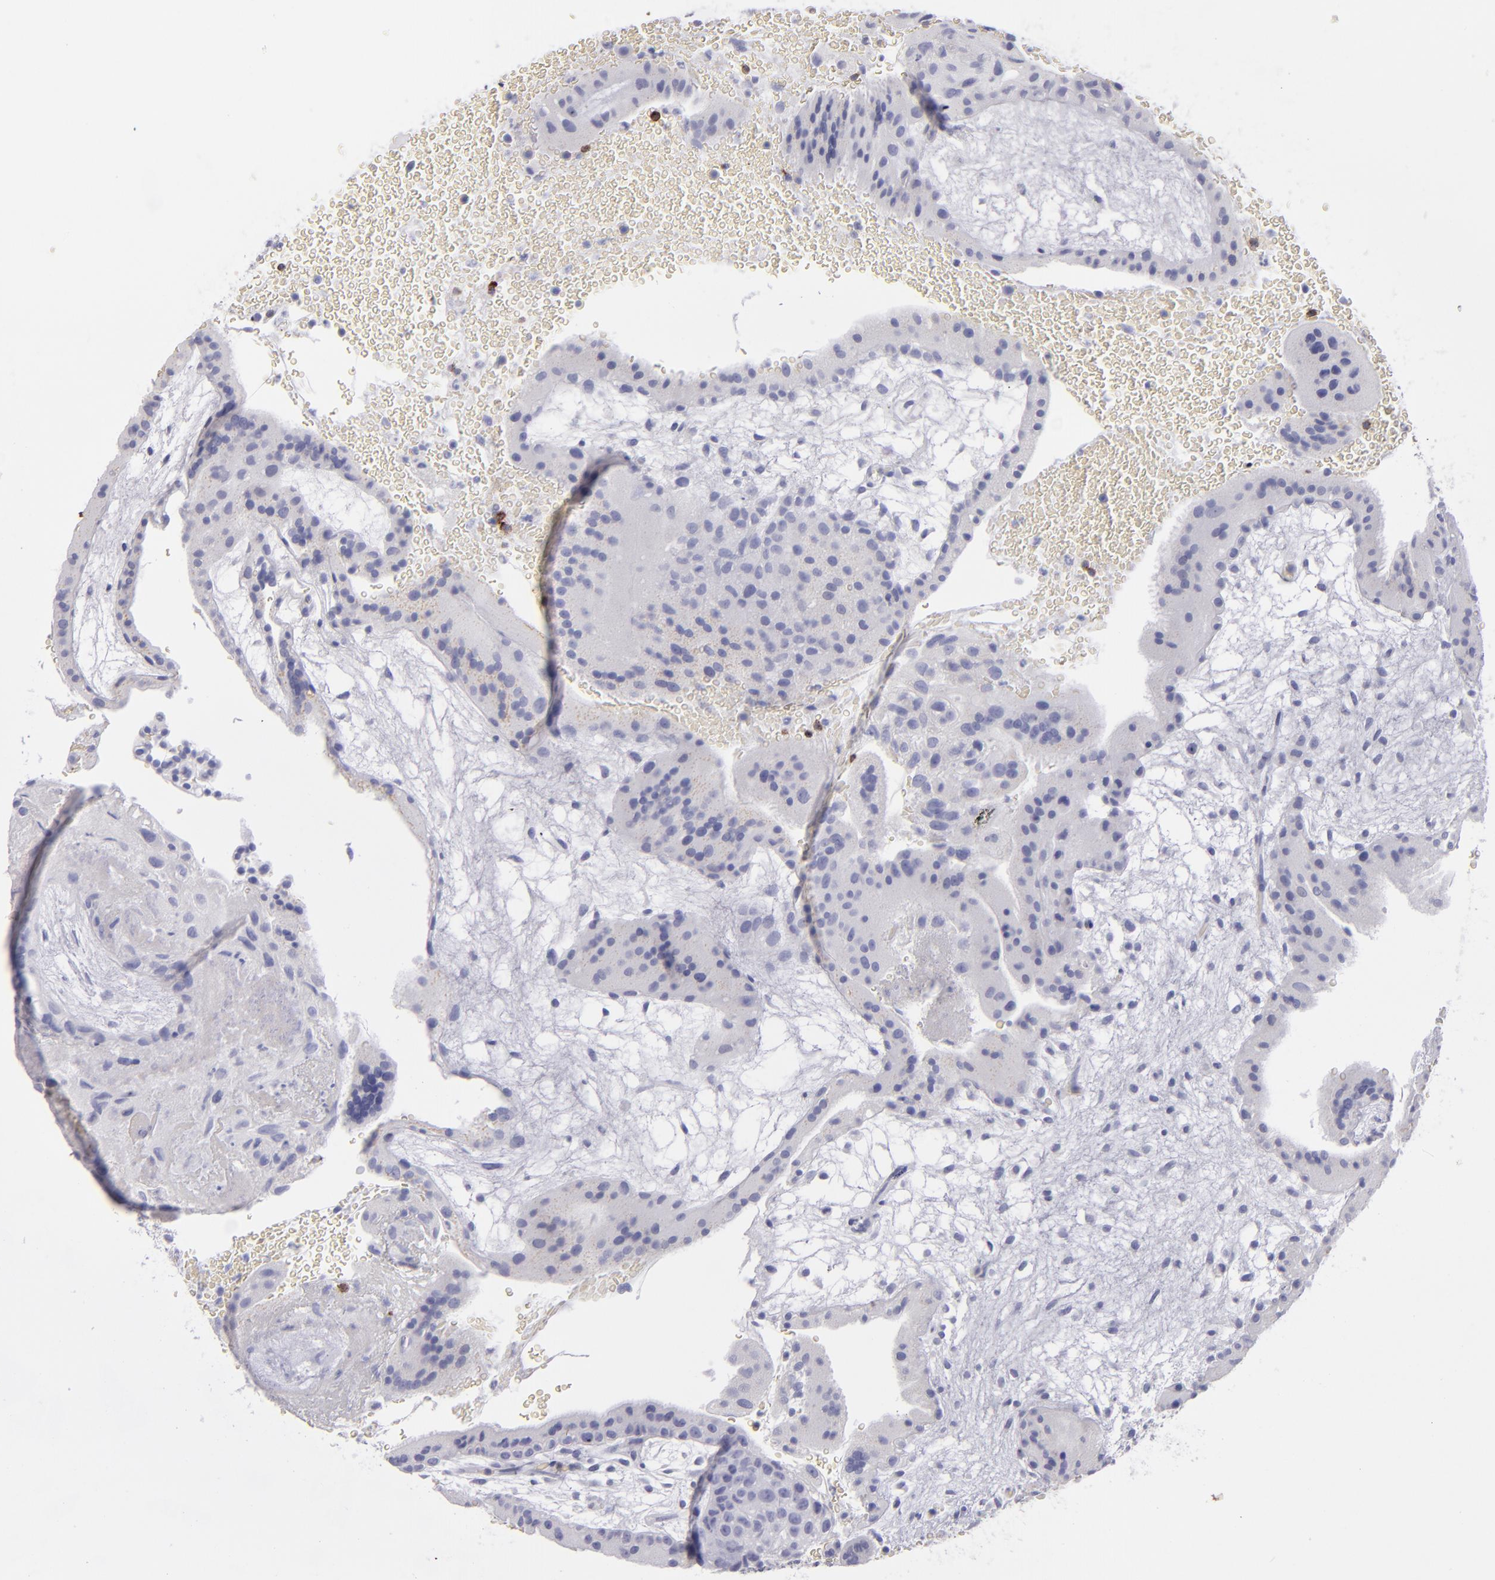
{"staining": {"intensity": "negative", "quantity": "none", "location": "none"}, "tissue": "placenta", "cell_type": "Decidual cells", "image_type": "normal", "snomed": [{"axis": "morphology", "description": "Normal tissue, NOS"}, {"axis": "topography", "description": "Placenta"}], "caption": "This is an immunohistochemistry (IHC) micrograph of unremarkable placenta. There is no expression in decidual cells.", "gene": "CD2", "patient": {"sex": "female", "age": 19}}